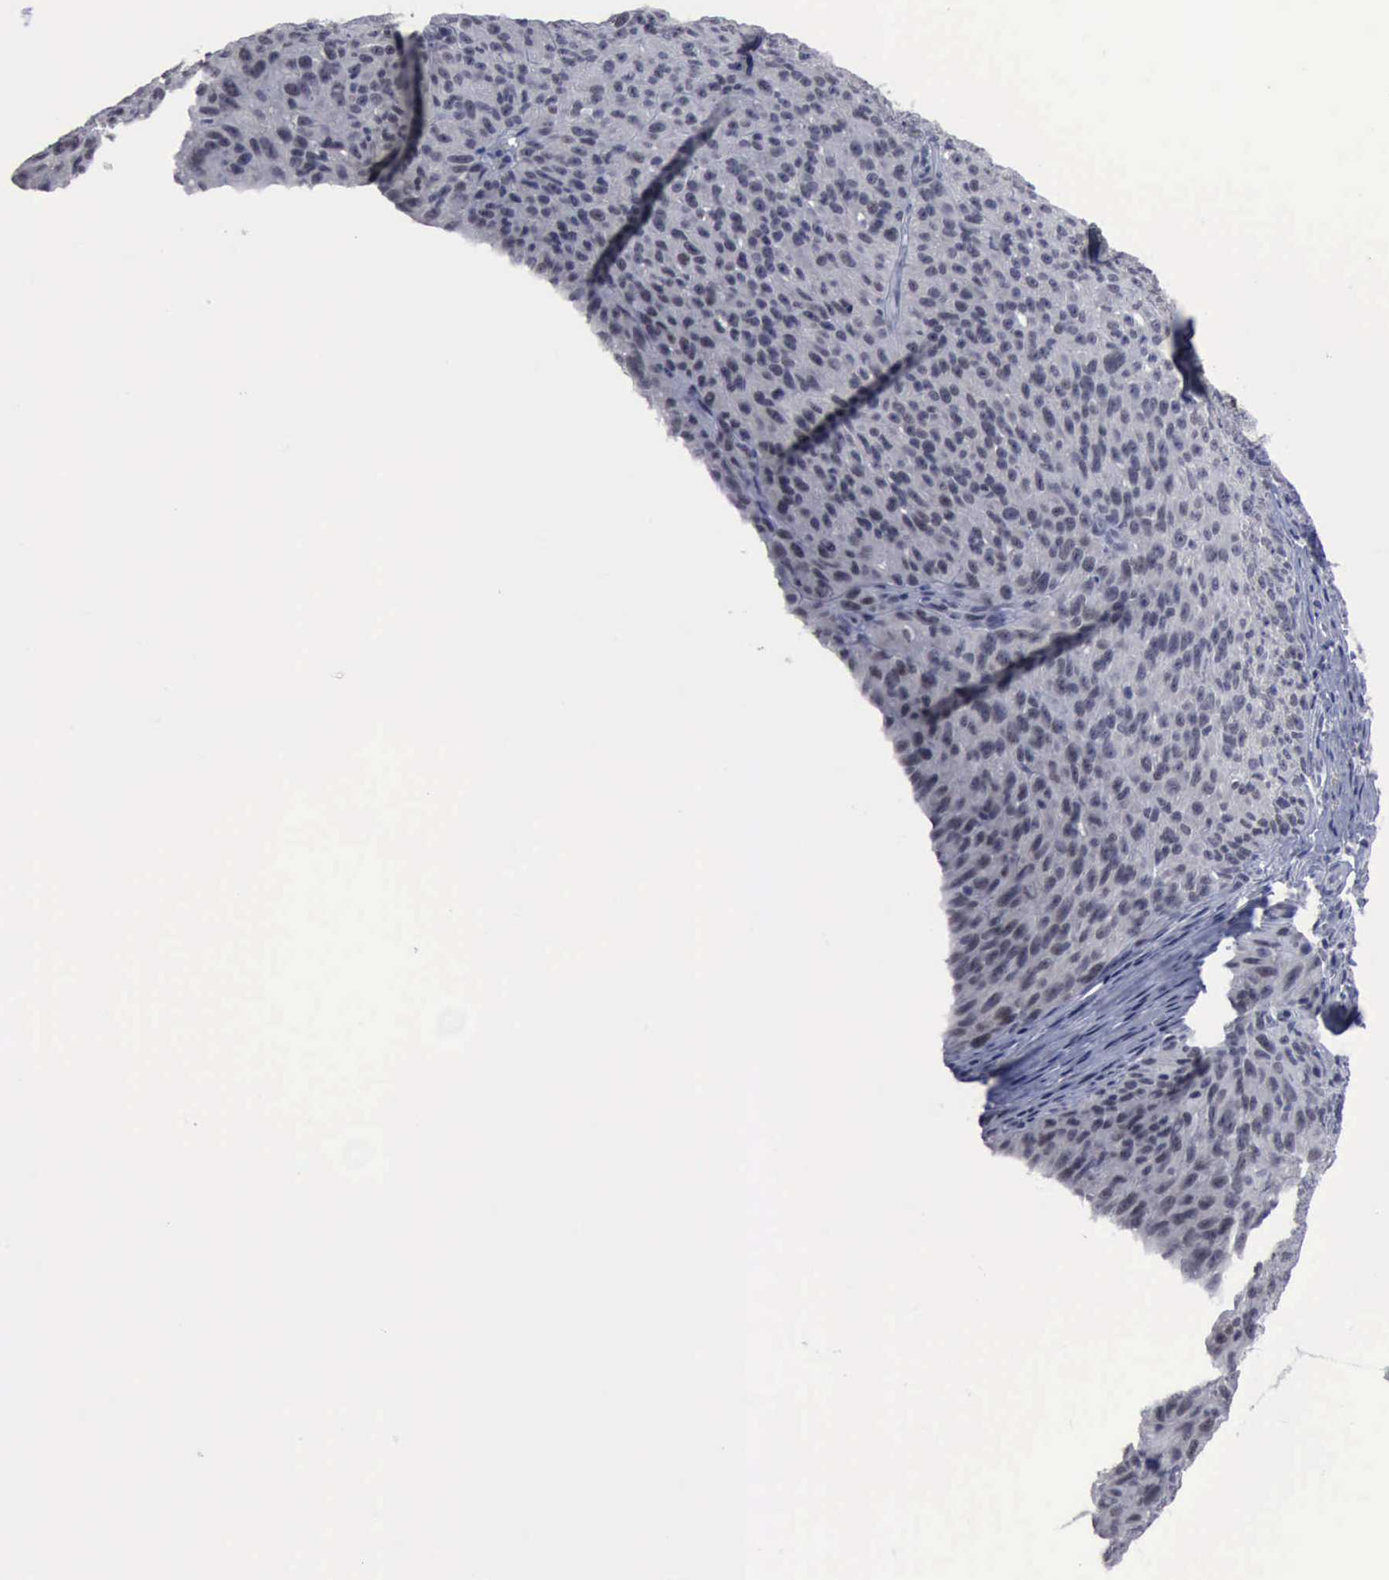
{"staining": {"intensity": "negative", "quantity": "none", "location": "none"}, "tissue": "melanoma", "cell_type": "Tumor cells", "image_type": "cancer", "snomed": [{"axis": "morphology", "description": "Malignant melanoma, NOS"}, {"axis": "topography", "description": "Skin"}], "caption": "This is an immunohistochemistry histopathology image of malignant melanoma. There is no expression in tumor cells.", "gene": "BRD1", "patient": {"sex": "male", "age": 76}}